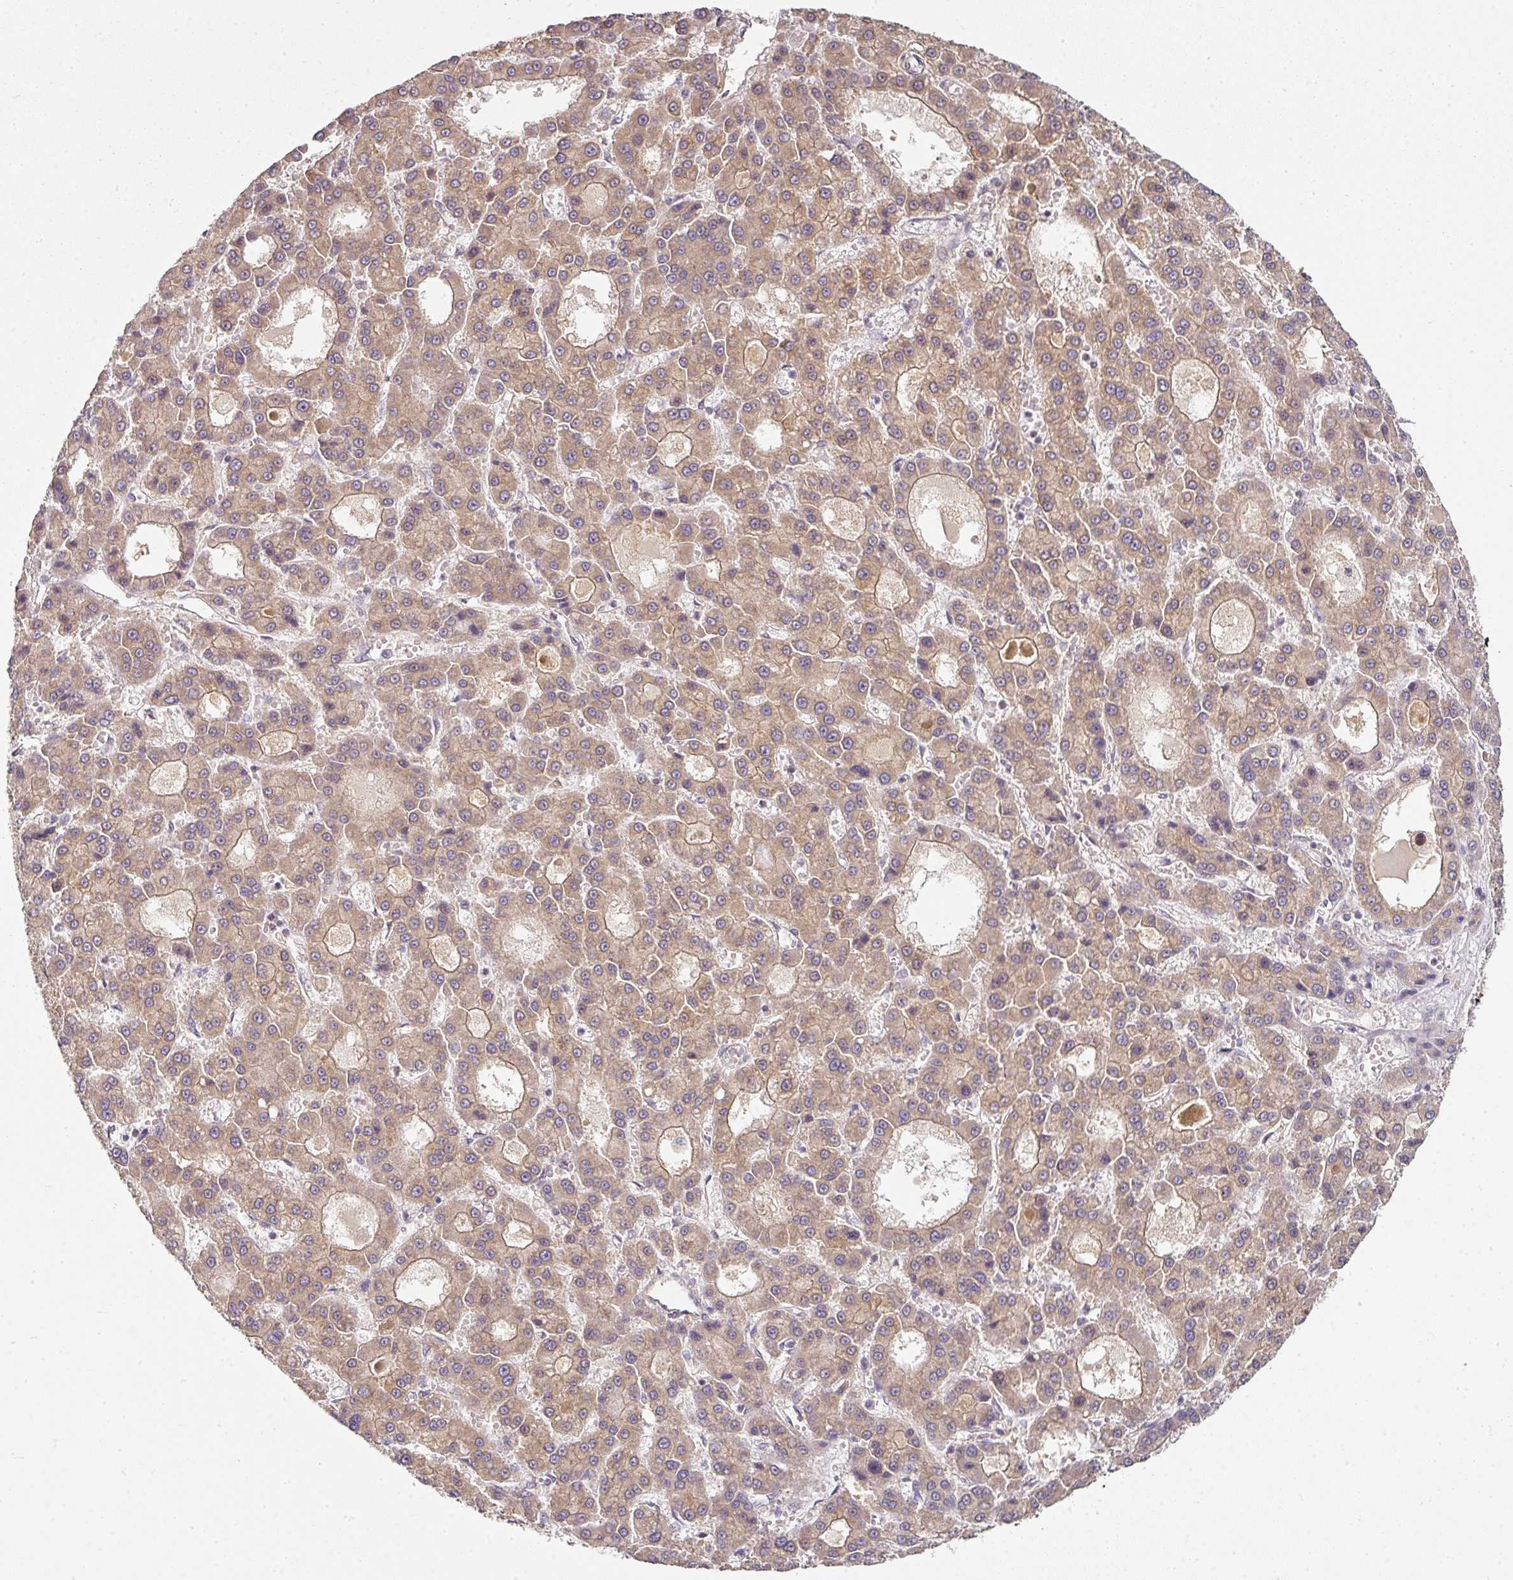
{"staining": {"intensity": "moderate", "quantity": ">75%", "location": "cytoplasmic/membranous"}, "tissue": "liver cancer", "cell_type": "Tumor cells", "image_type": "cancer", "snomed": [{"axis": "morphology", "description": "Carcinoma, Hepatocellular, NOS"}, {"axis": "topography", "description": "Liver"}], "caption": "Liver cancer tissue demonstrates moderate cytoplasmic/membranous expression in about >75% of tumor cells", "gene": "MAP2K2", "patient": {"sex": "male", "age": 70}}